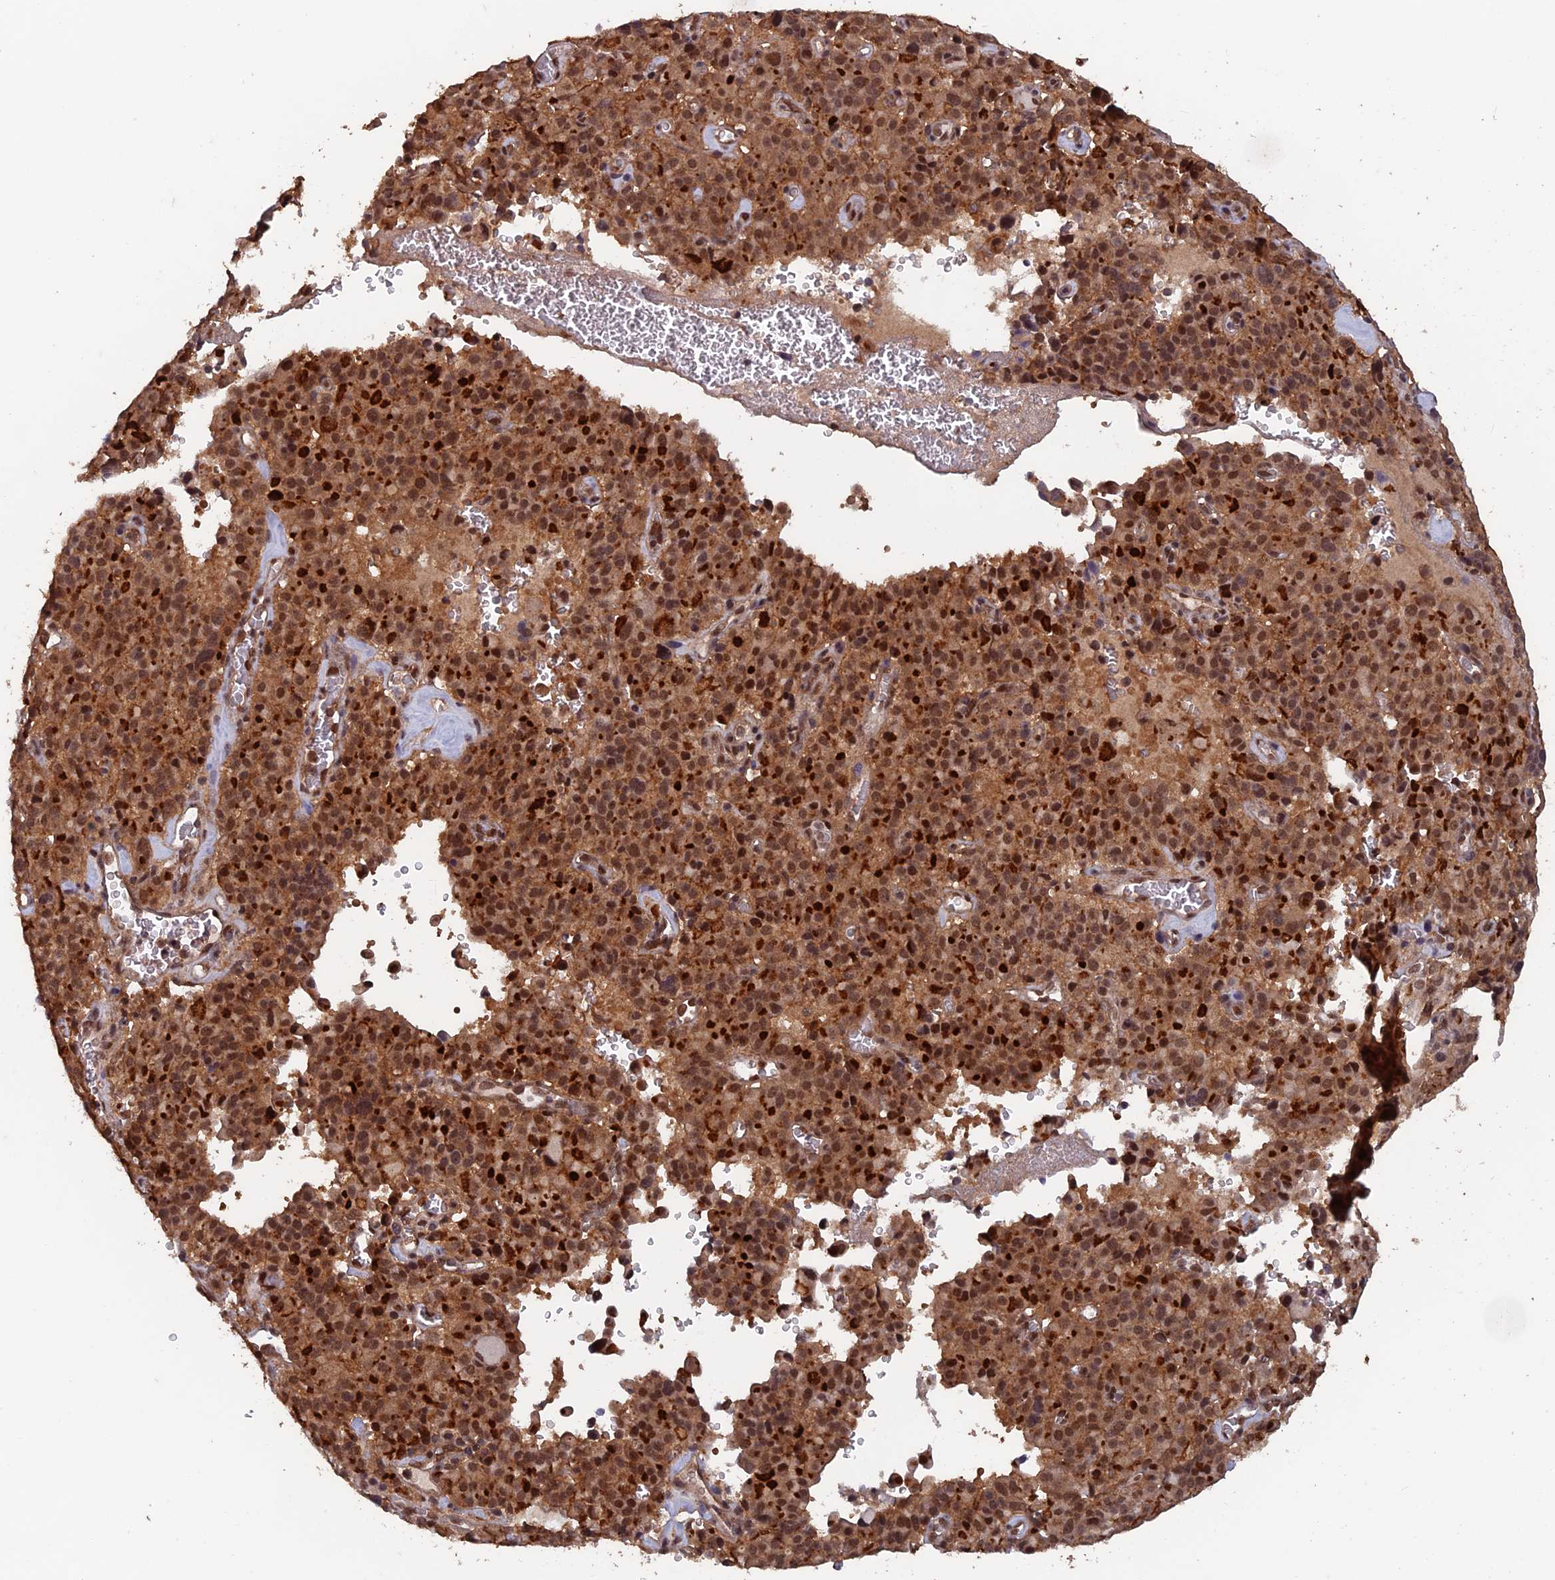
{"staining": {"intensity": "strong", "quantity": ">75%", "location": "cytoplasmic/membranous,nuclear"}, "tissue": "pancreatic cancer", "cell_type": "Tumor cells", "image_type": "cancer", "snomed": [{"axis": "morphology", "description": "Adenocarcinoma, NOS"}, {"axis": "topography", "description": "Pancreas"}], "caption": "Human pancreatic cancer stained for a protein (brown) shows strong cytoplasmic/membranous and nuclear positive staining in approximately >75% of tumor cells.", "gene": "FAM53C", "patient": {"sex": "male", "age": 65}}